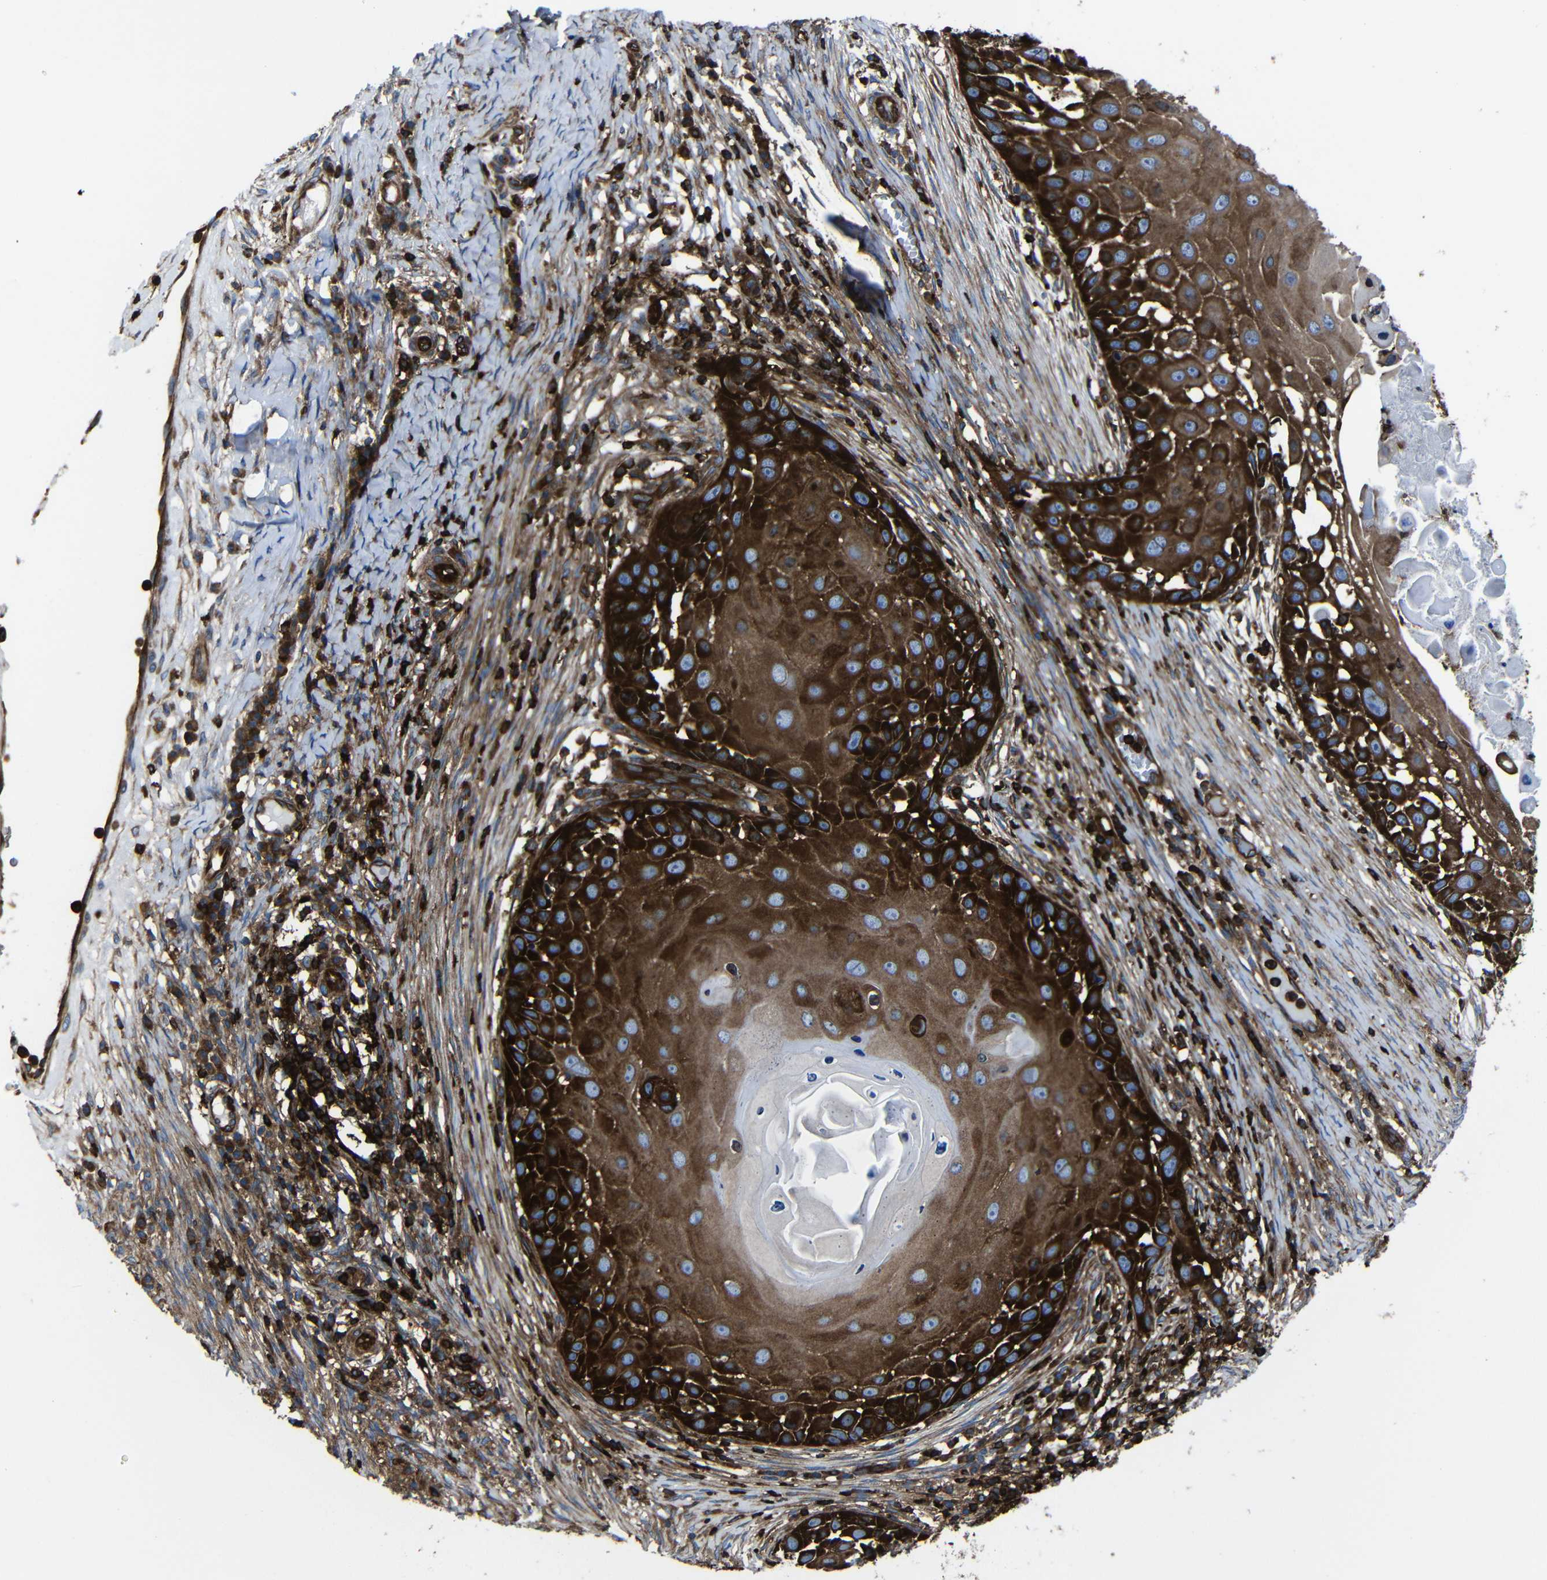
{"staining": {"intensity": "strong", "quantity": ">75%", "location": "cytoplasmic/membranous"}, "tissue": "skin cancer", "cell_type": "Tumor cells", "image_type": "cancer", "snomed": [{"axis": "morphology", "description": "Squamous cell carcinoma, NOS"}, {"axis": "topography", "description": "Skin"}], "caption": "Immunohistochemistry (DAB (3,3'-diaminobenzidine)) staining of squamous cell carcinoma (skin) shows strong cytoplasmic/membranous protein expression in about >75% of tumor cells.", "gene": "ARHGEF1", "patient": {"sex": "female", "age": 44}}